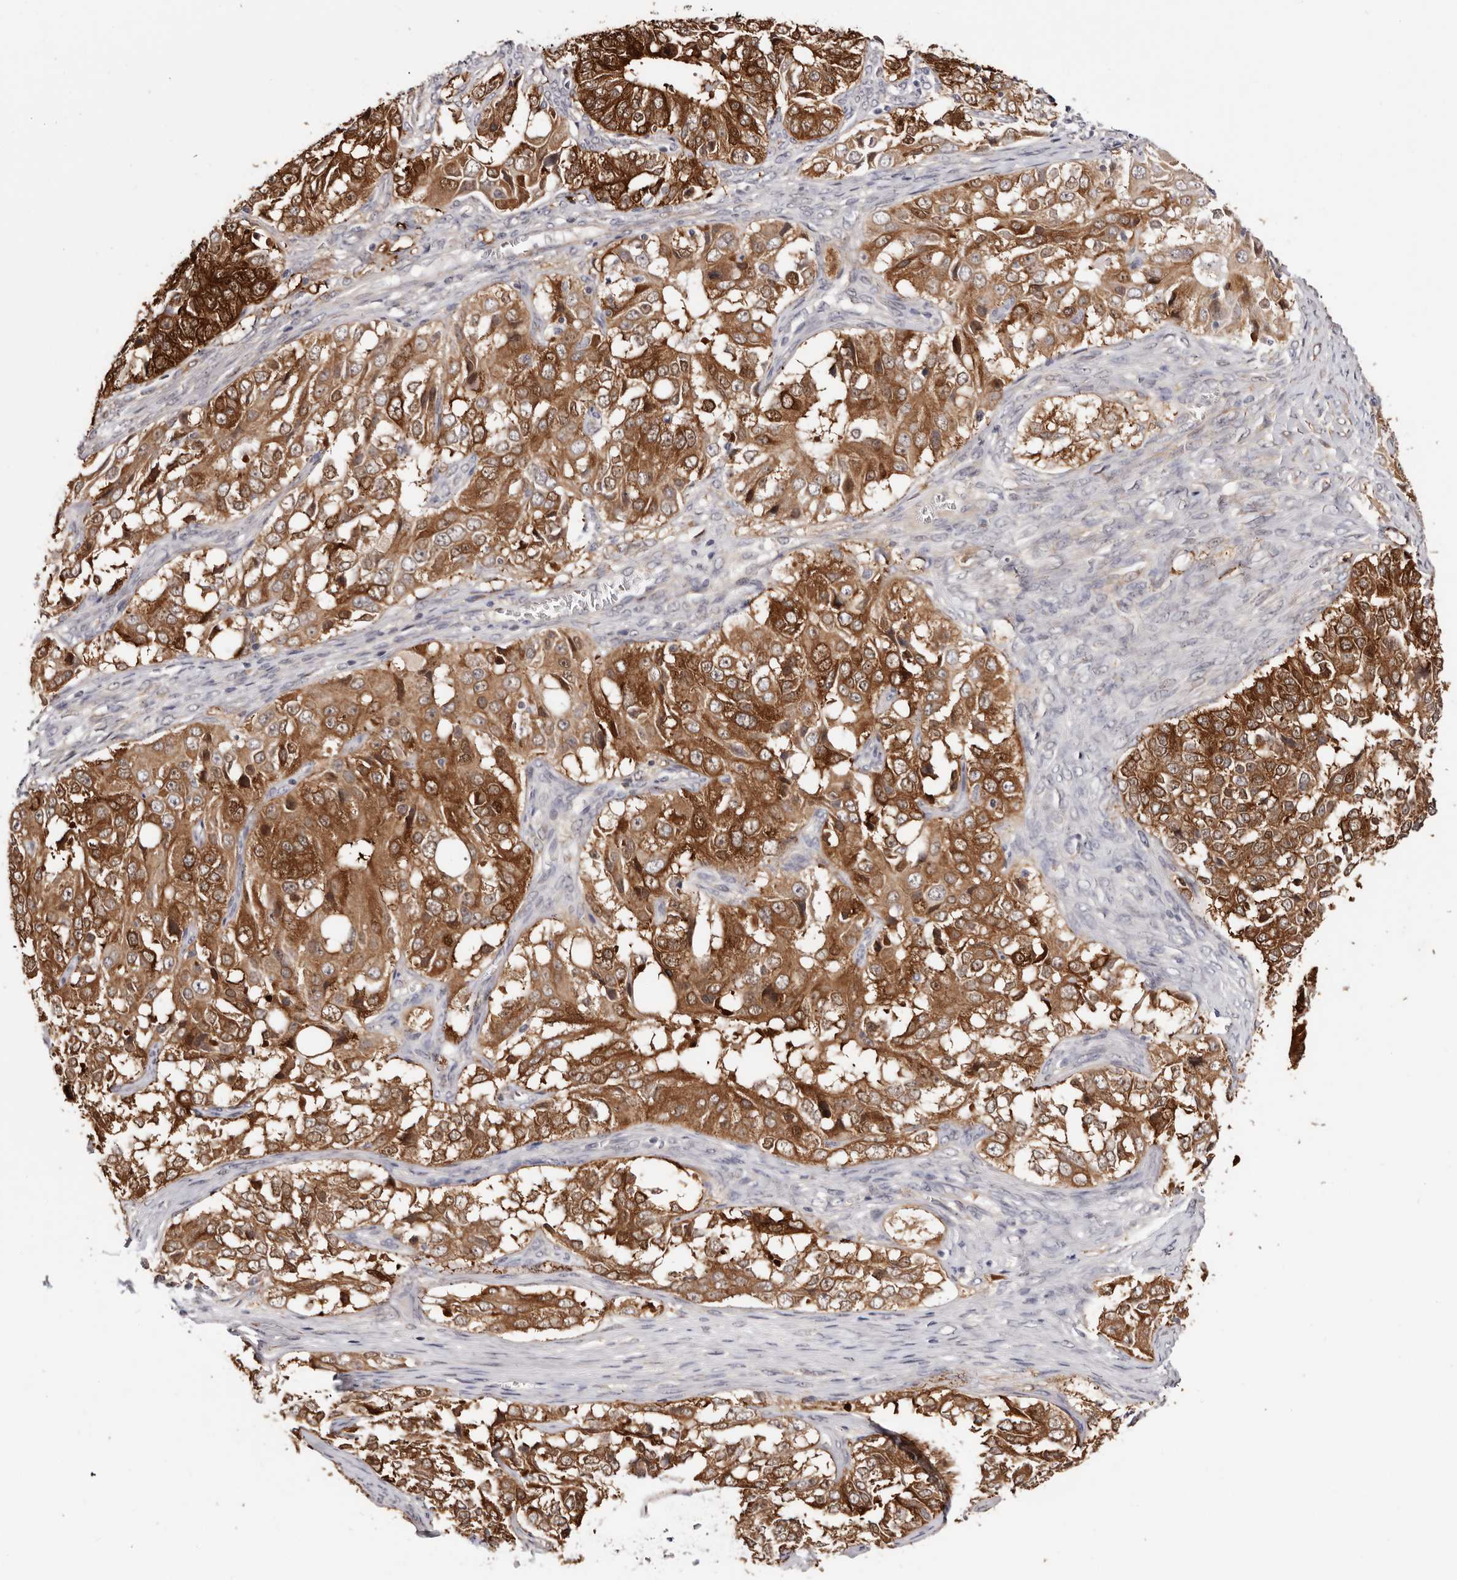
{"staining": {"intensity": "strong", "quantity": ">75%", "location": "cytoplasmic/membranous"}, "tissue": "ovarian cancer", "cell_type": "Tumor cells", "image_type": "cancer", "snomed": [{"axis": "morphology", "description": "Carcinoma, endometroid"}, {"axis": "topography", "description": "Ovary"}], "caption": "Ovarian cancer (endometroid carcinoma) stained with immunohistochemistry exhibits strong cytoplasmic/membranous positivity in approximately >75% of tumor cells.", "gene": "GFOD1", "patient": {"sex": "female", "age": 51}}